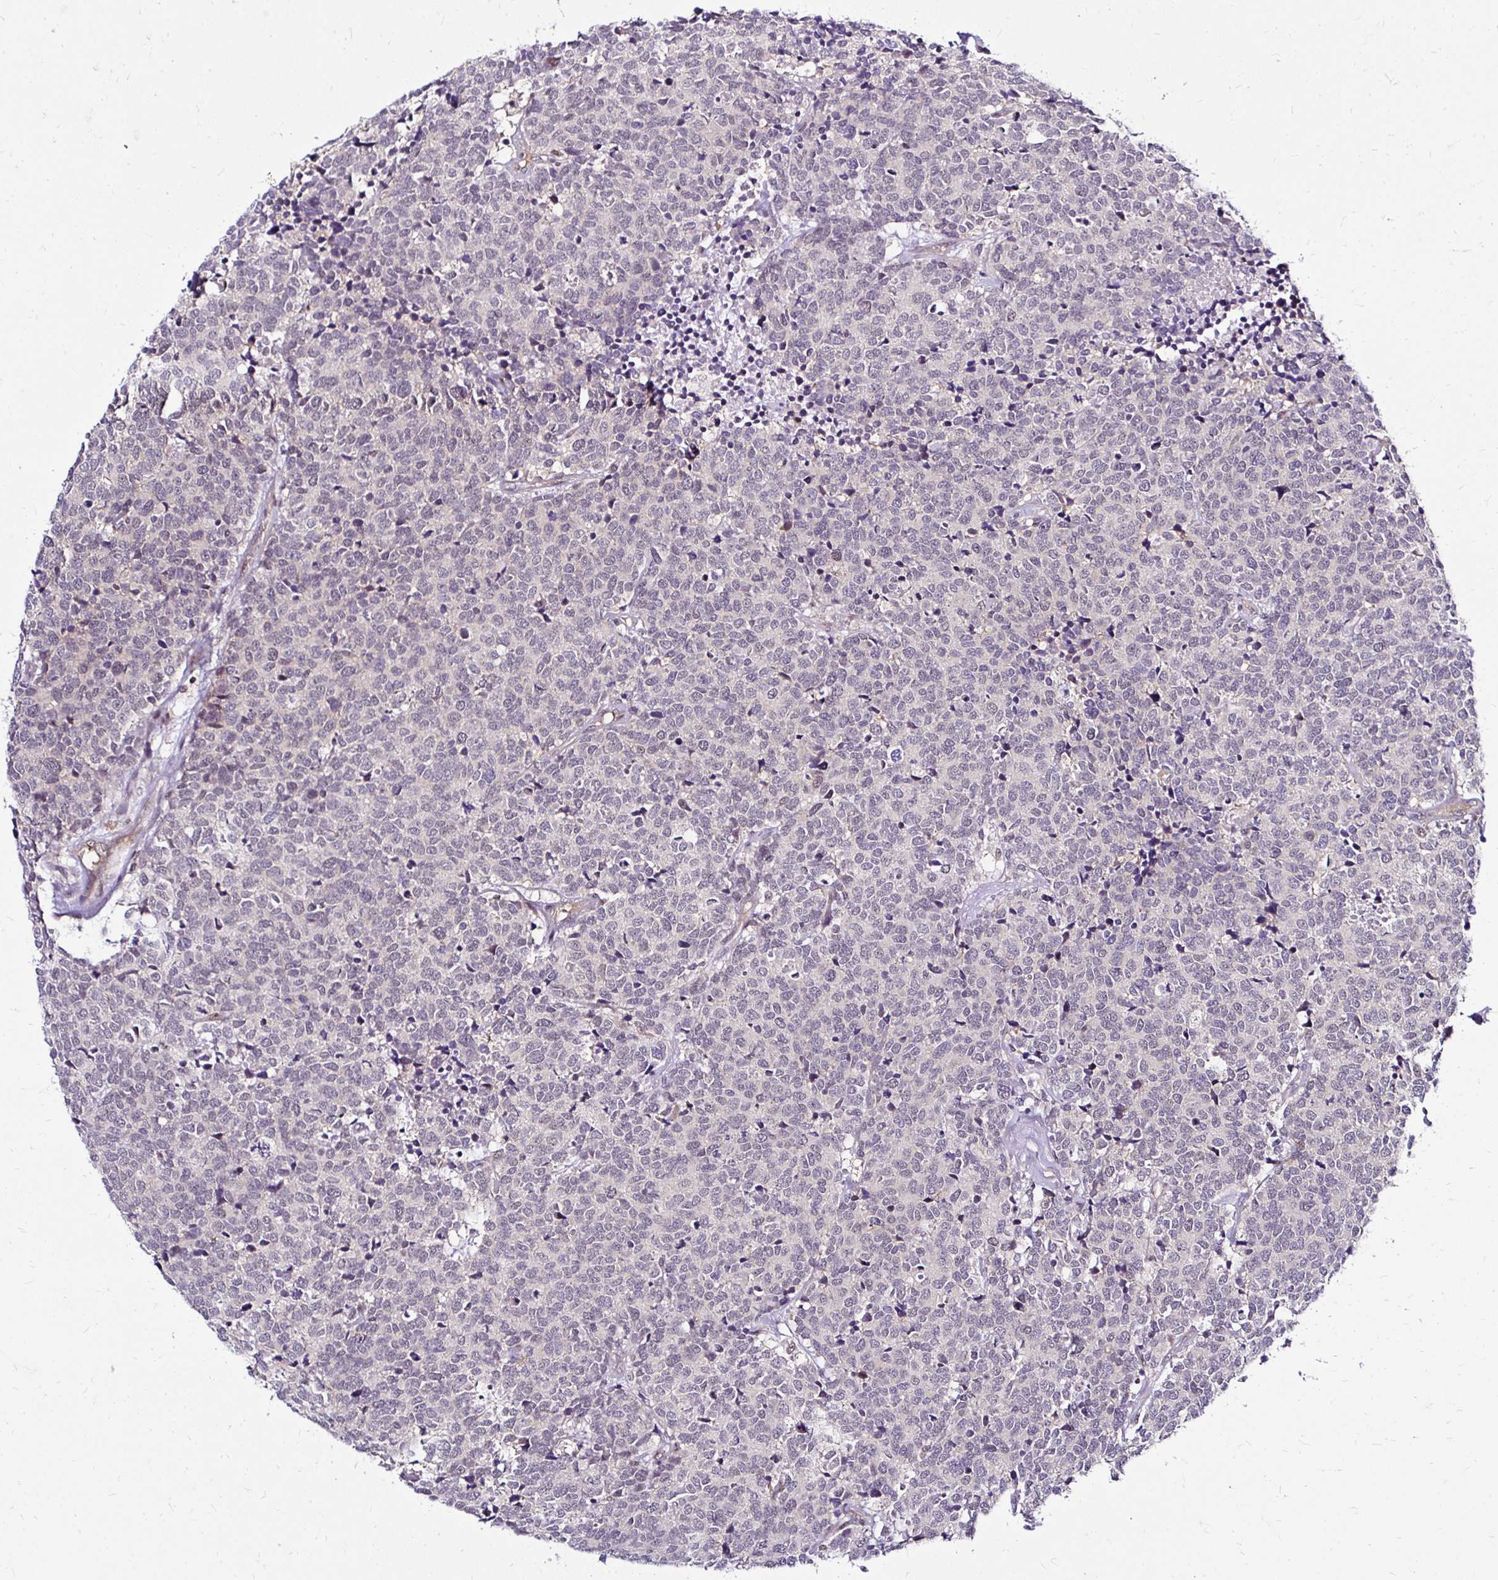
{"staining": {"intensity": "negative", "quantity": "none", "location": "none"}, "tissue": "carcinoid", "cell_type": "Tumor cells", "image_type": "cancer", "snomed": [{"axis": "morphology", "description": "Carcinoid, malignant, NOS"}, {"axis": "topography", "description": "Skin"}], "caption": "IHC of human carcinoid (malignant) demonstrates no positivity in tumor cells.", "gene": "PSMD3", "patient": {"sex": "female", "age": 79}}